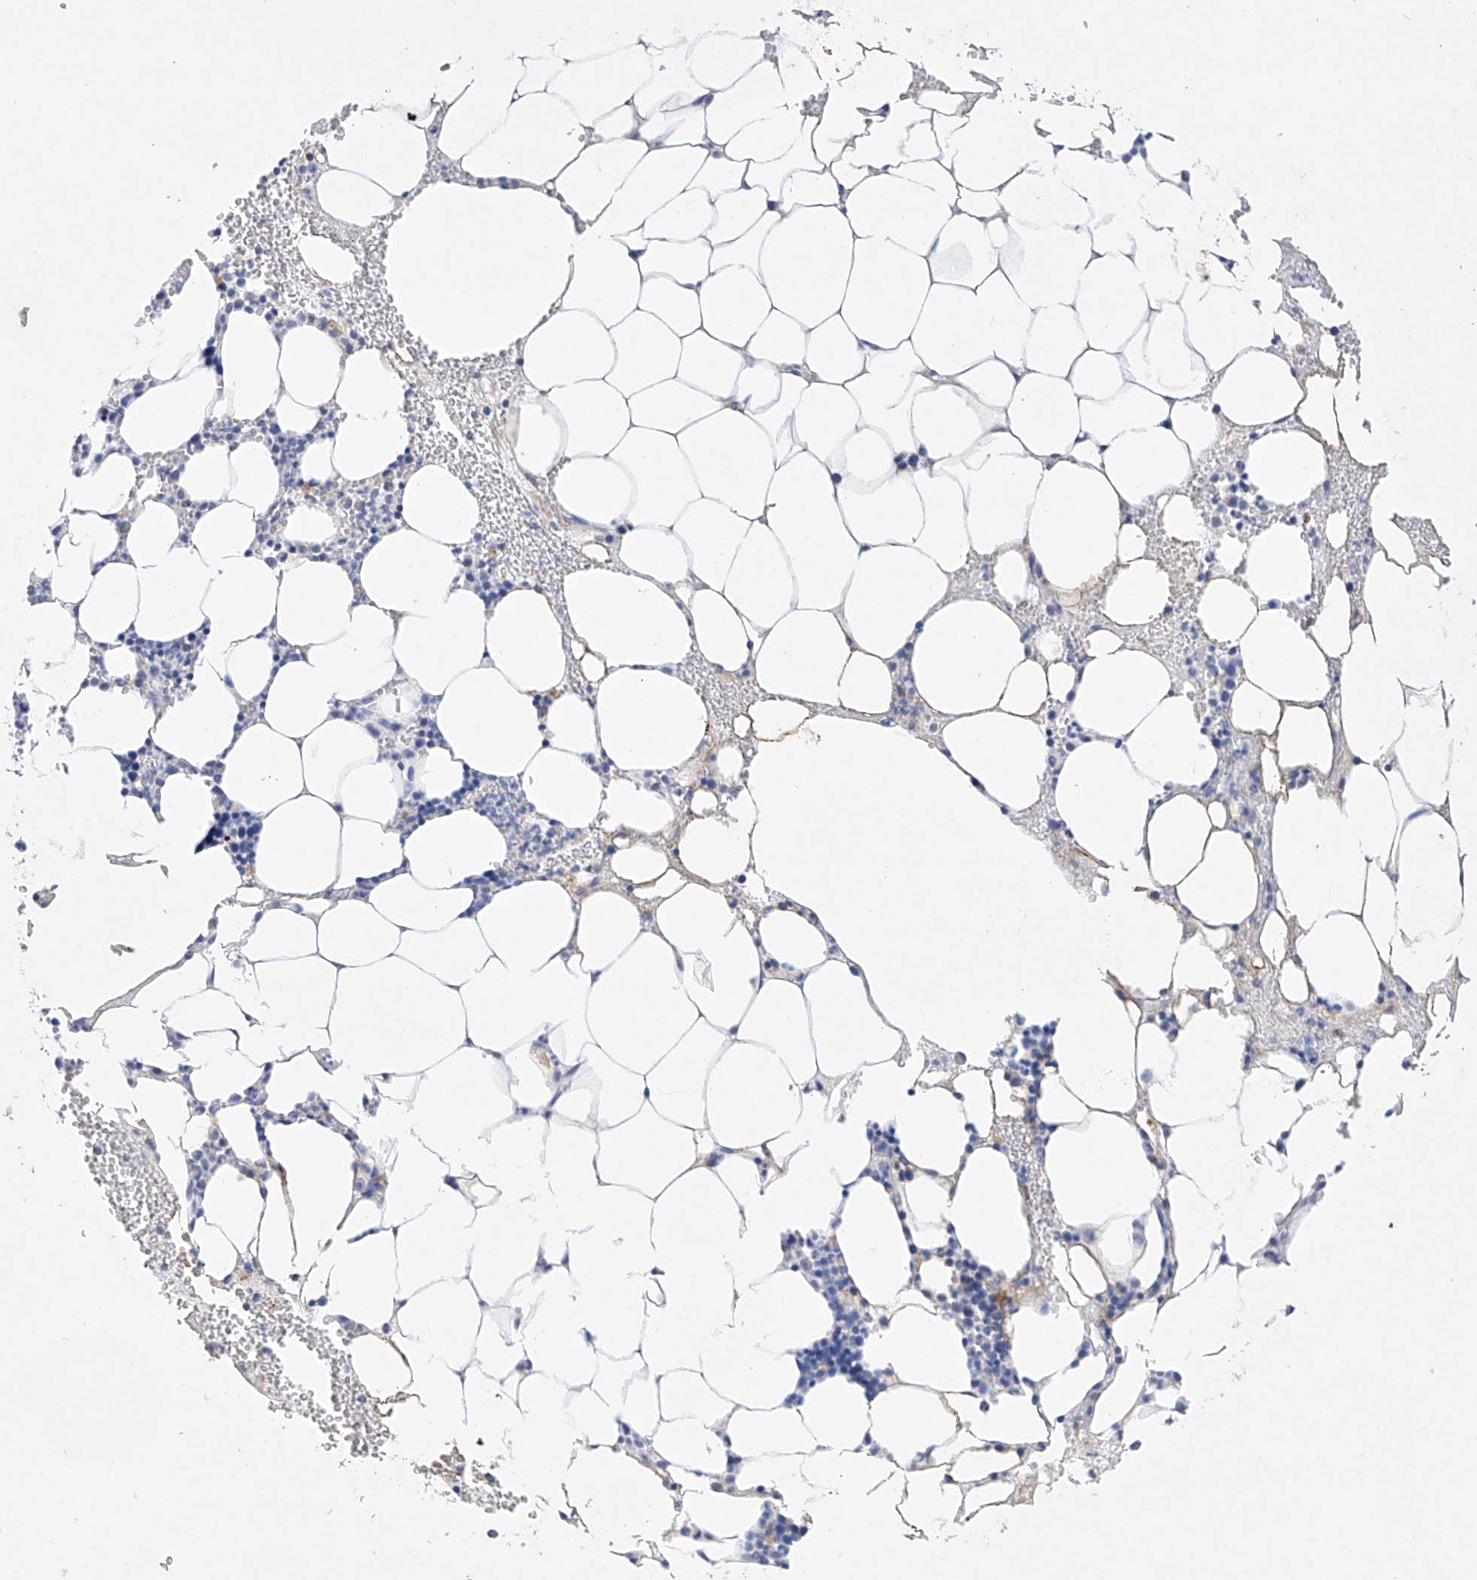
{"staining": {"intensity": "weak", "quantity": "<25%", "location": "cytoplasmic/membranous"}, "tissue": "bone marrow", "cell_type": "Hematopoietic cells", "image_type": "normal", "snomed": [{"axis": "morphology", "description": "Normal tissue, NOS"}, {"axis": "morphology", "description": "Inflammation, NOS"}, {"axis": "topography", "description": "Bone marrow"}], "caption": "This is a micrograph of immunohistochemistry (IHC) staining of benign bone marrow, which shows no expression in hematopoietic cells. Nuclei are stained in blue.", "gene": "NRROS", "patient": {"sex": "female", "age": 78}}